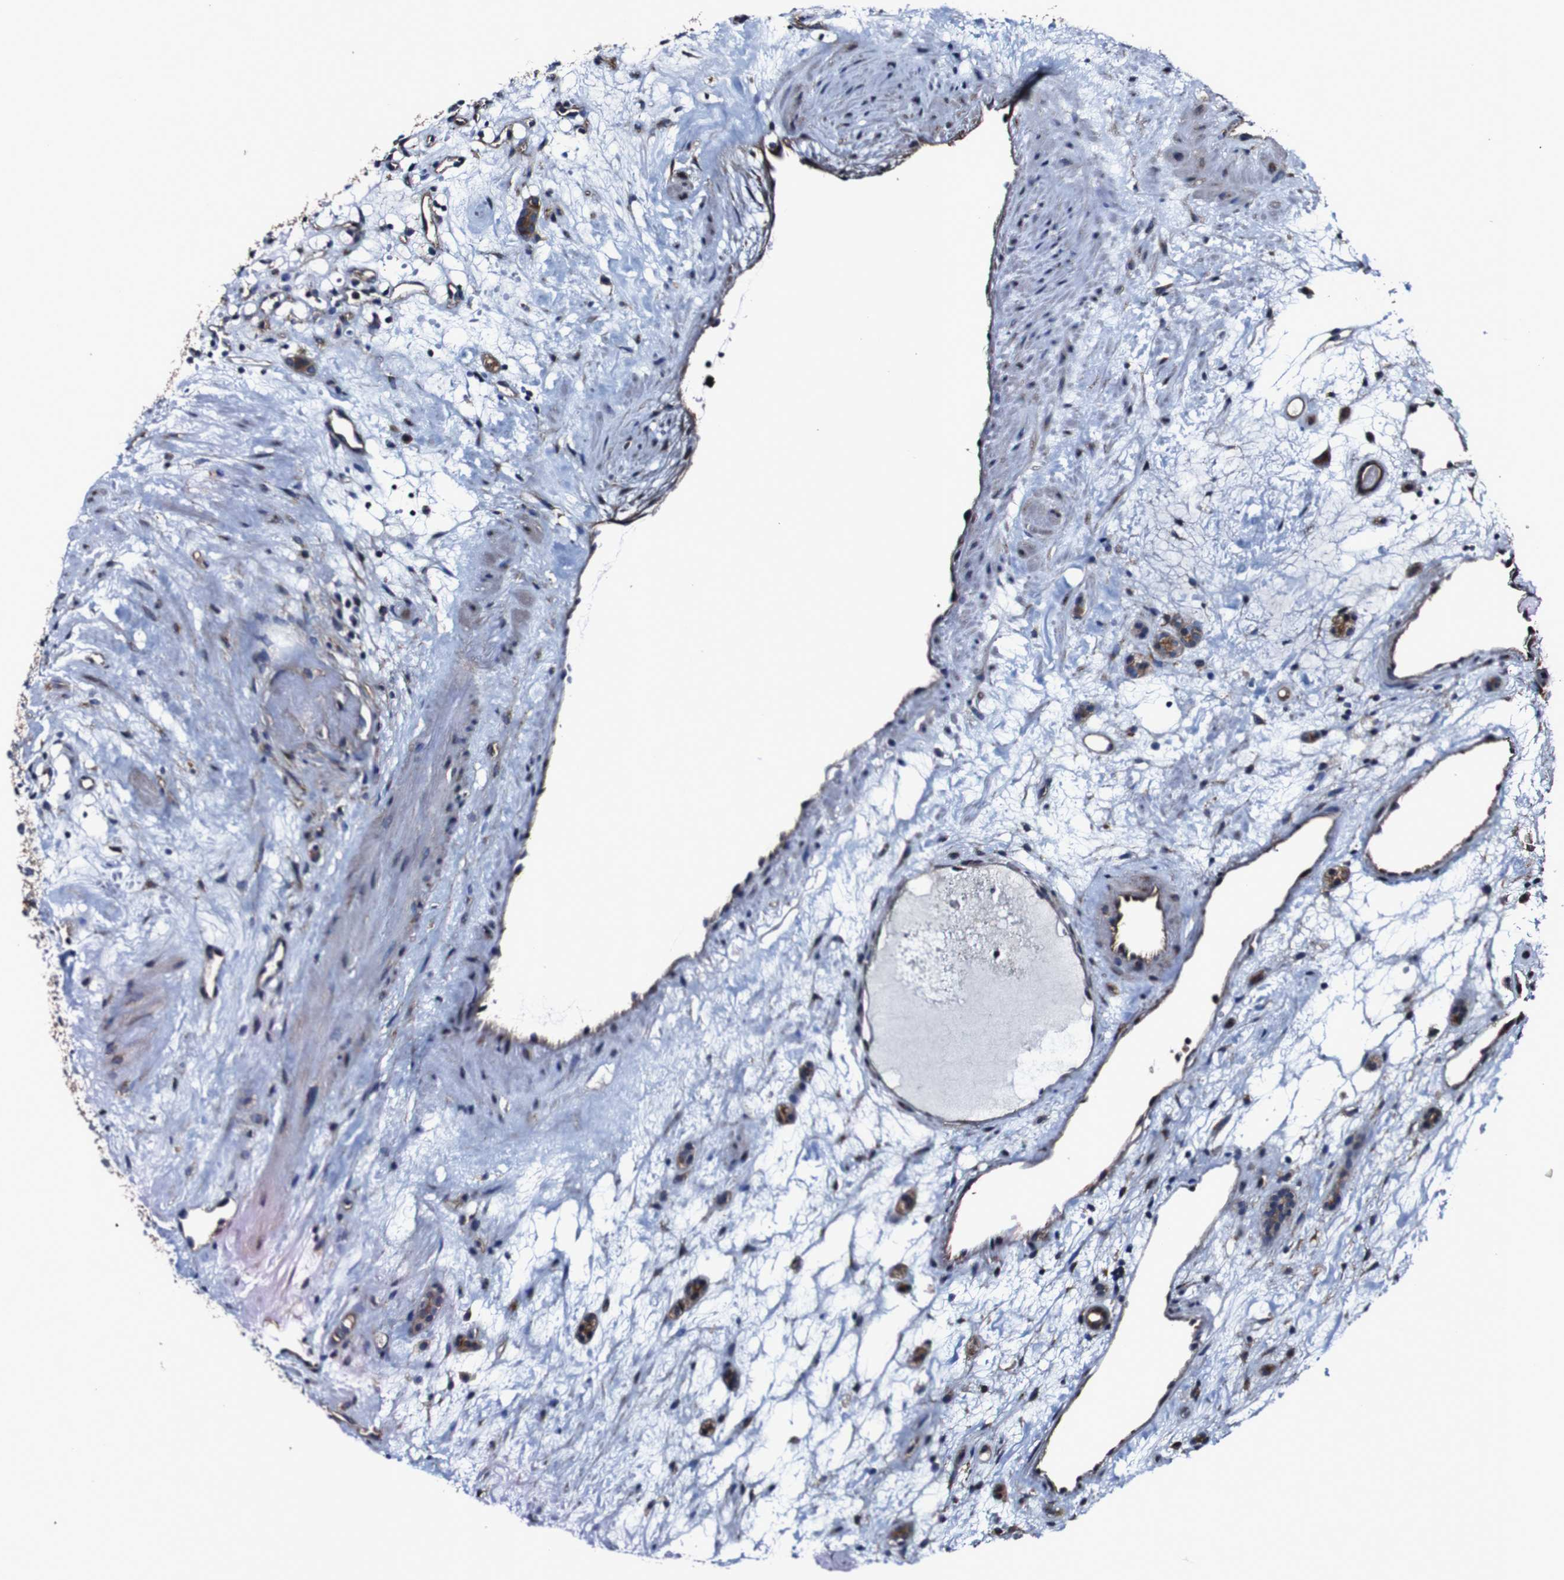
{"staining": {"intensity": "moderate", "quantity": "25%-75%", "location": "cytoplasmic/membranous"}, "tissue": "renal cancer", "cell_type": "Tumor cells", "image_type": "cancer", "snomed": [{"axis": "morphology", "description": "Adenocarcinoma, NOS"}, {"axis": "topography", "description": "Kidney"}], "caption": "Tumor cells reveal moderate cytoplasmic/membranous positivity in about 25%-75% of cells in adenocarcinoma (renal).", "gene": "CSF1R", "patient": {"sex": "female", "age": 60}}